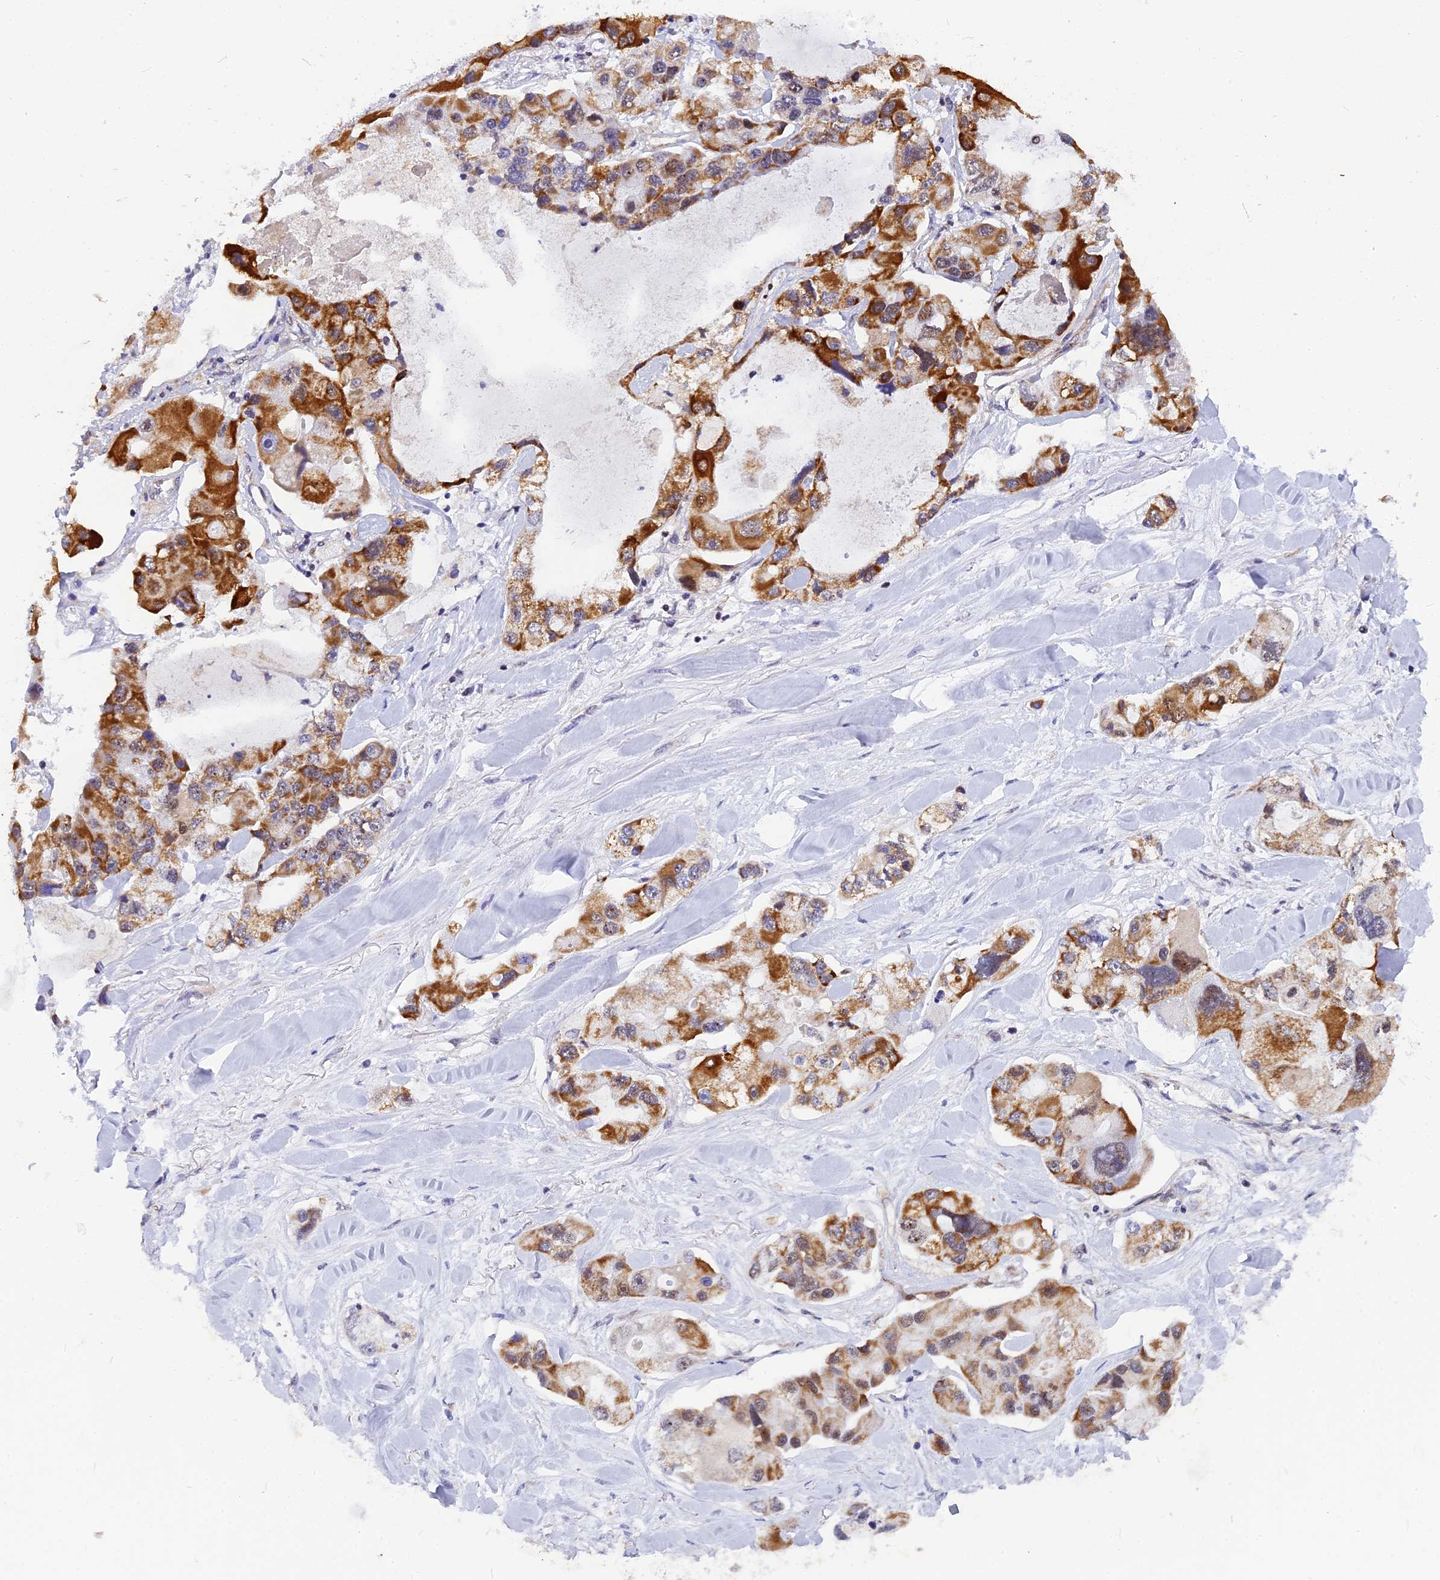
{"staining": {"intensity": "moderate", "quantity": "25%-75%", "location": "cytoplasmic/membranous"}, "tissue": "lung cancer", "cell_type": "Tumor cells", "image_type": "cancer", "snomed": [{"axis": "morphology", "description": "Adenocarcinoma, NOS"}, {"axis": "topography", "description": "Lung"}], "caption": "Brown immunohistochemical staining in lung cancer (adenocarcinoma) reveals moderate cytoplasmic/membranous expression in about 25%-75% of tumor cells.", "gene": "CMC1", "patient": {"sex": "female", "age": 54}}